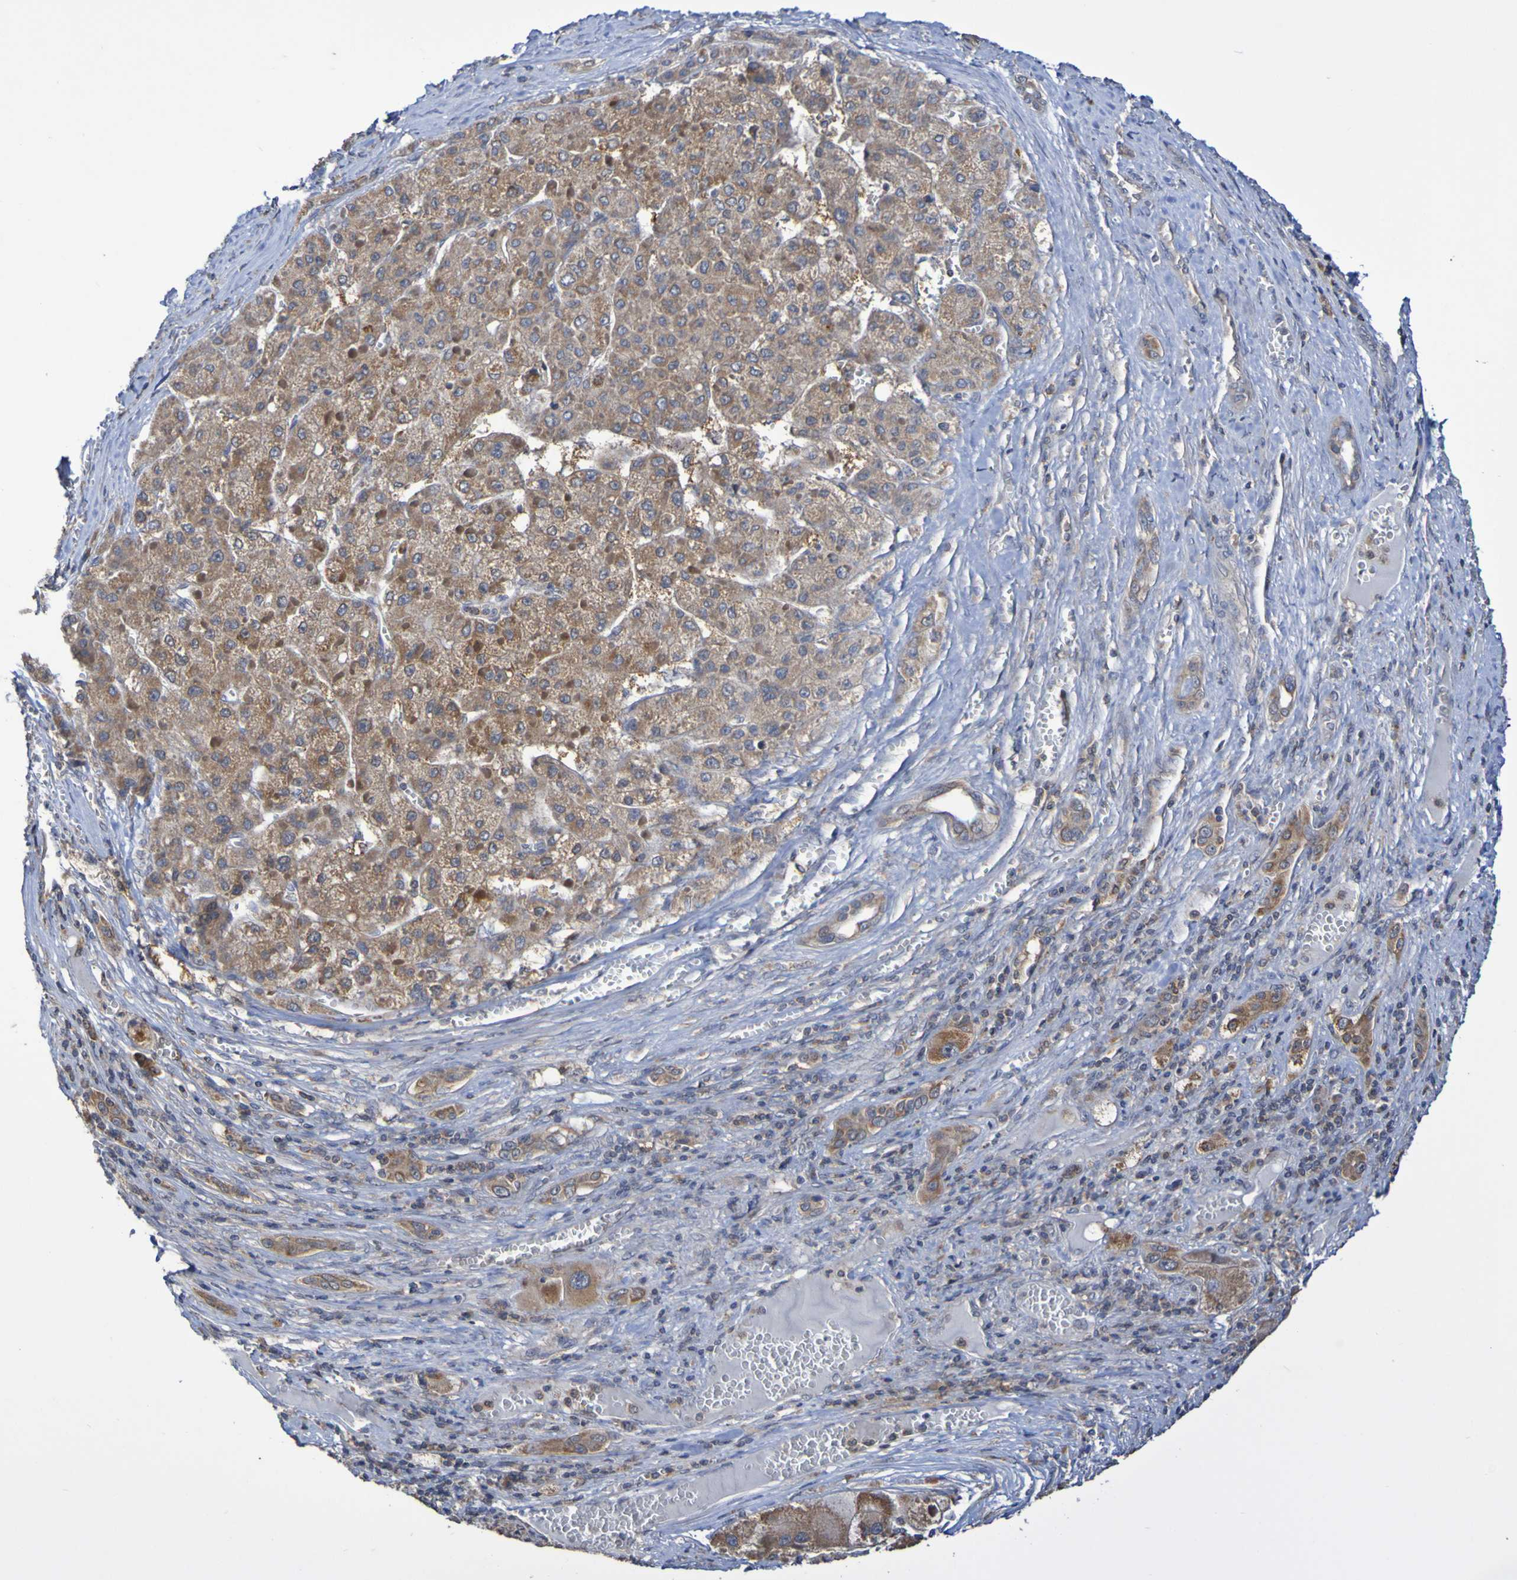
{"staining": {"intensity": "moderate", "quantity": ">75%", "location": "cytoplasmic/membranous"}, "tissue": "liver cancer", "cell_type": "Tumor cells", "image_type": "cancer", "snomed": [{"axis": "morphology", "description": "Carcinoma, Hepatocellular, NOS"}, {"axis": "topography", "description": "Liver"}], "caption": "Tumor cells demonstrate medium levels of moderate cytoplasmic/membranous positivity in approximately >75% of cells in liver hepatocellular carcinoma.", "gene": "C3orf18", "patient": {"sex": "female", "age": 73}}